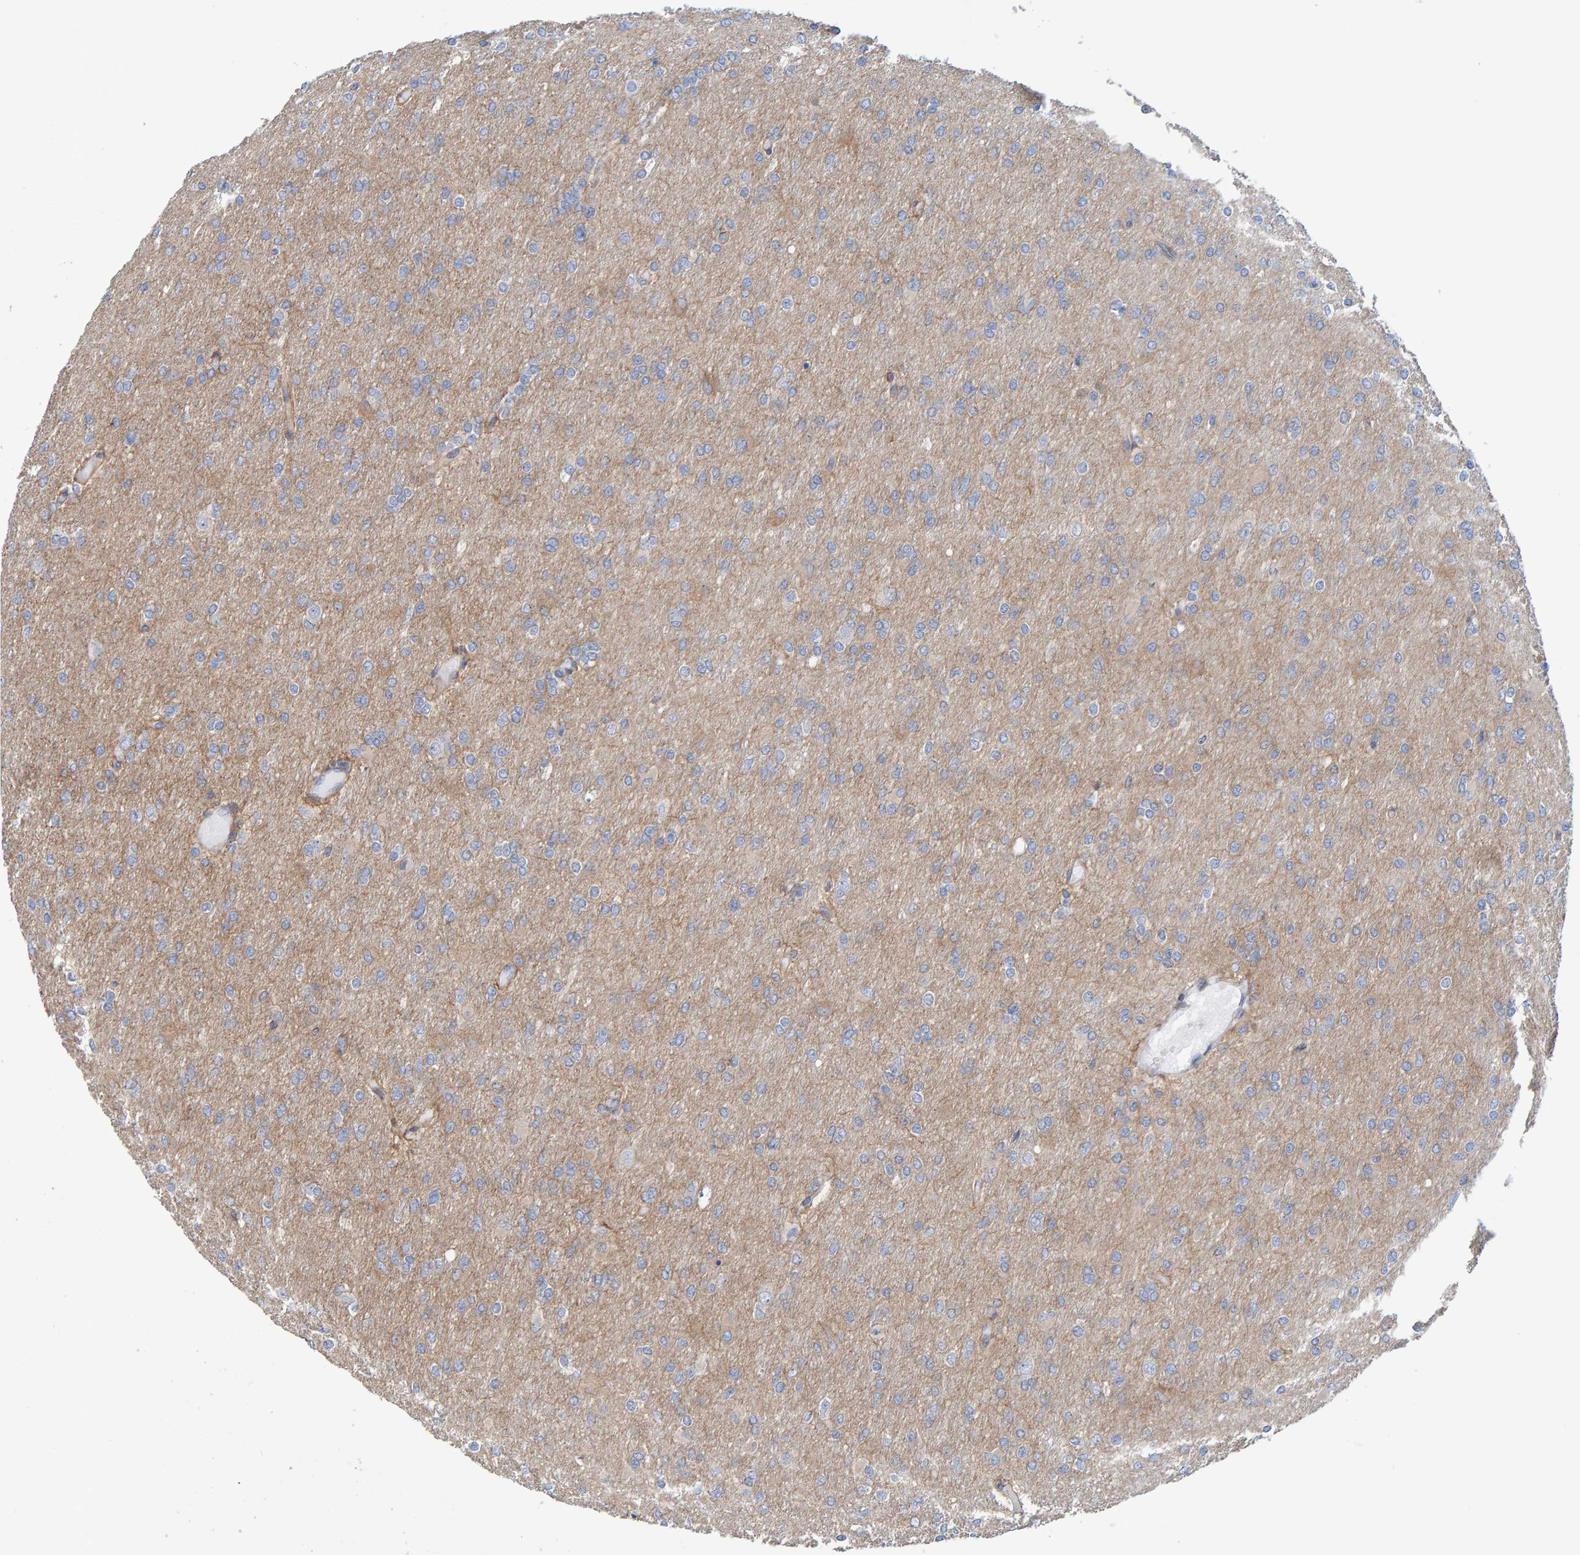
{"staining": {"intensity": "negative", "quantity": "none", "location": "none"}, "tissue": "glioma", "cell_type": "Tumor cells", "image_type": "cancer", "snomed": [{"axis": "morphology", "description": "Glioma, malignant, High grade"}, {"axis": "topography", "description": "Cerebral cortex"}], "caption": "Immunohistochemistry (IHC) photomicrograph of high-grade glioma (malignant) stained for a protein (brown), which shows no positivity in tumor cells.", "gene": "RGP1", "patient": {"sex": "female", "age": 36}}